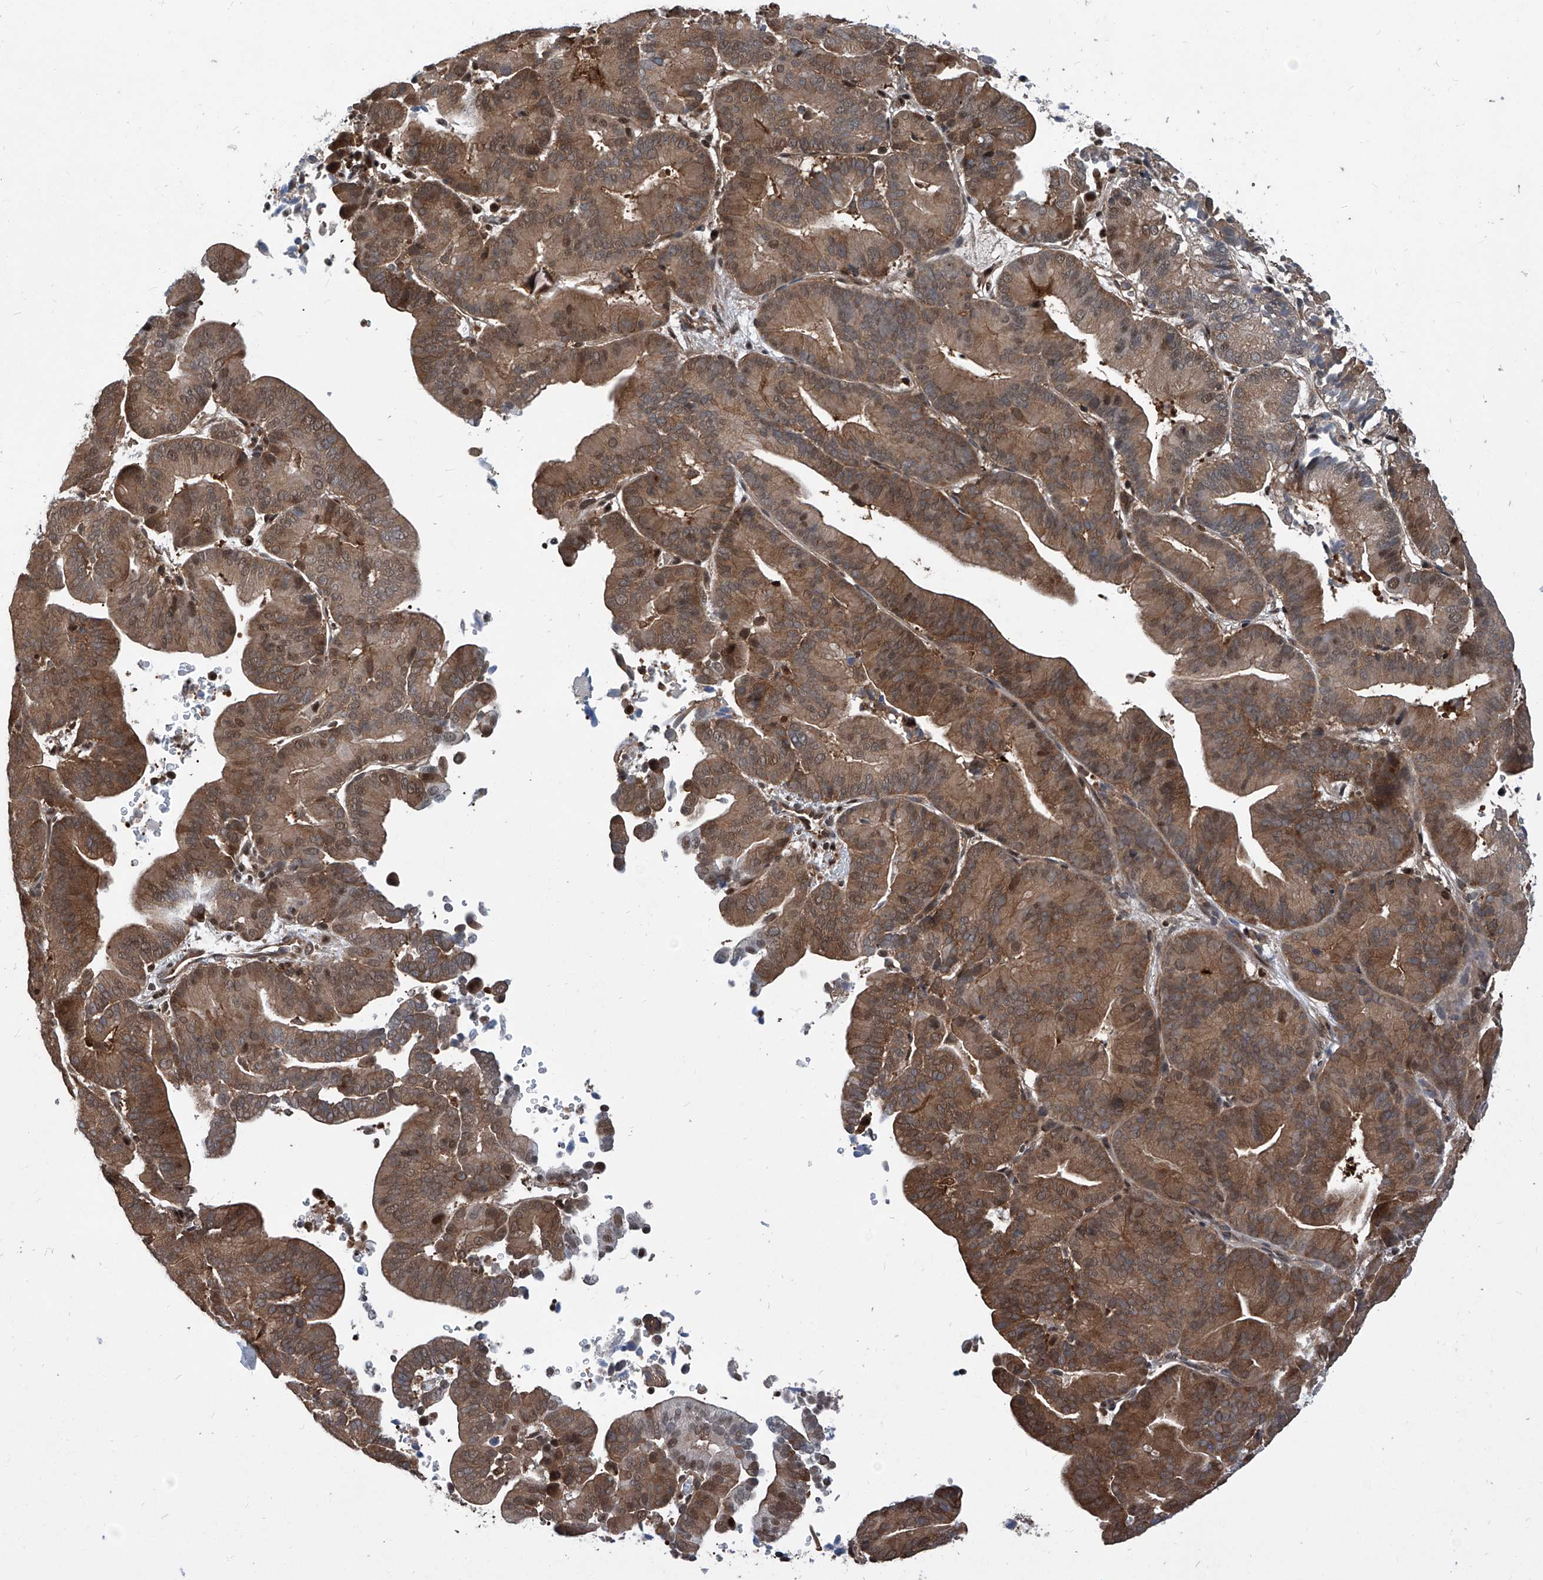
{"staining": {"intensity": "moderate", "quantity": "25%-75%", "location": "cytoplasmic/membranous"}, "tissue": "liver cancer", "cell_type": "Tumor cells", "image_type": "cancer", "snomed": [{"axis": "morphology", "description": "Cholangiocarcinoma"}, {"axis": "topography", "description": "Liver"}], "caption": "Moderate cytoplasmic/membranous staining is present in about 25%-75% of tumor cells in liver cholangiocarcinoma. The staining was performed using DAB (3,3'-diaminobenzidine) to visualize the protein expression in brown, while the nuclei were stained in blue with hematoxylin (Magnification: 20x).", "gene": "PSMB1", "patient": {"sex": "female", "age": 75}}